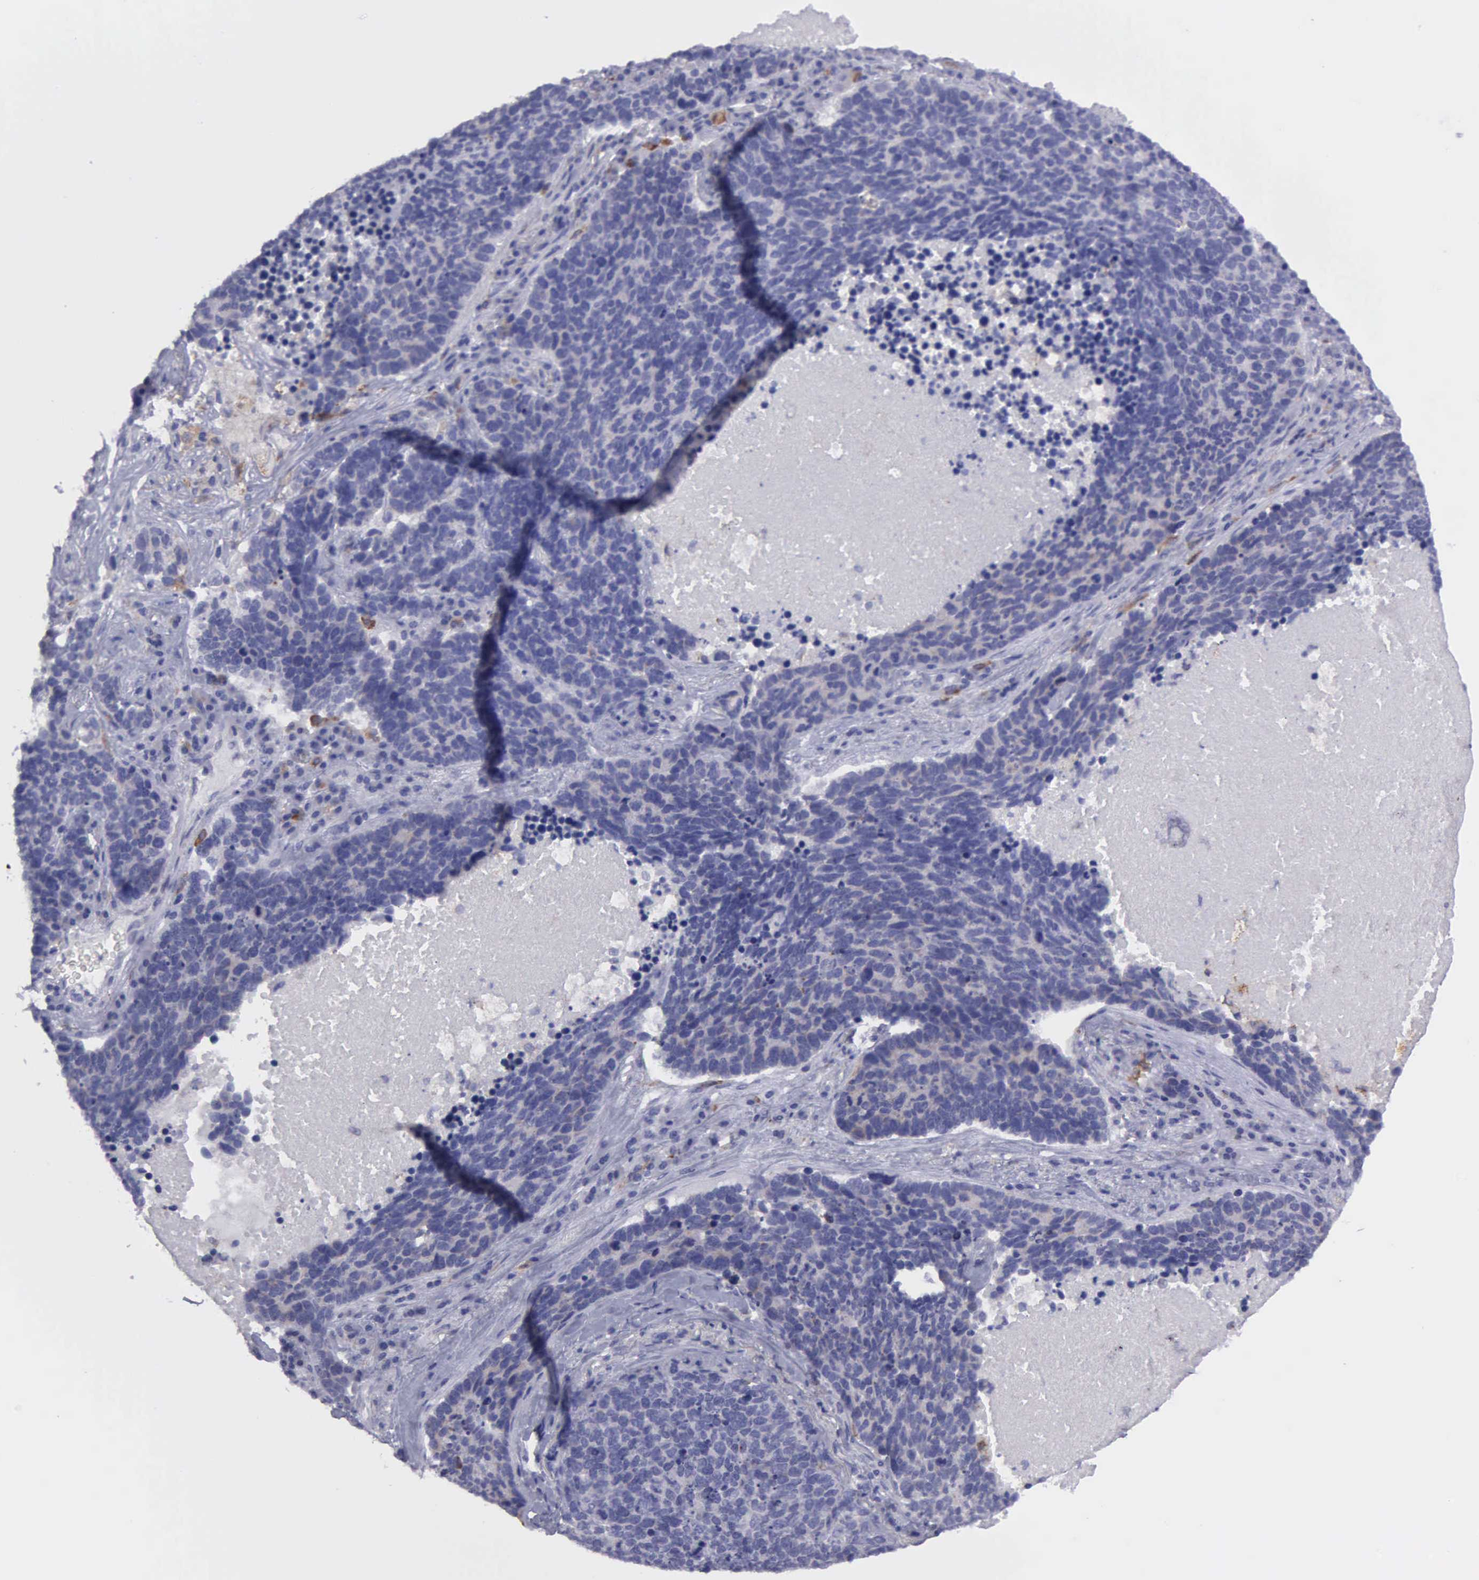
{"staining": {"intensity": "negative", "quantity": "none", "location": "none"}, "tissue": "lung cancer", "cell_type": "Tumor cells", "image_type": "cancer", "snomed": [{"axis": "morphology", "description": "Neoplasm, malignant, NOS"}, {"axis": "topography", "description": "Lung"}], "caption": "Immunohistochemical staining of human lung cancer (malignant neoplasm) shows no significant expression in tumor cells.", "gene": "TYRP1", "patient": {"sex": "female", "age": 75}}